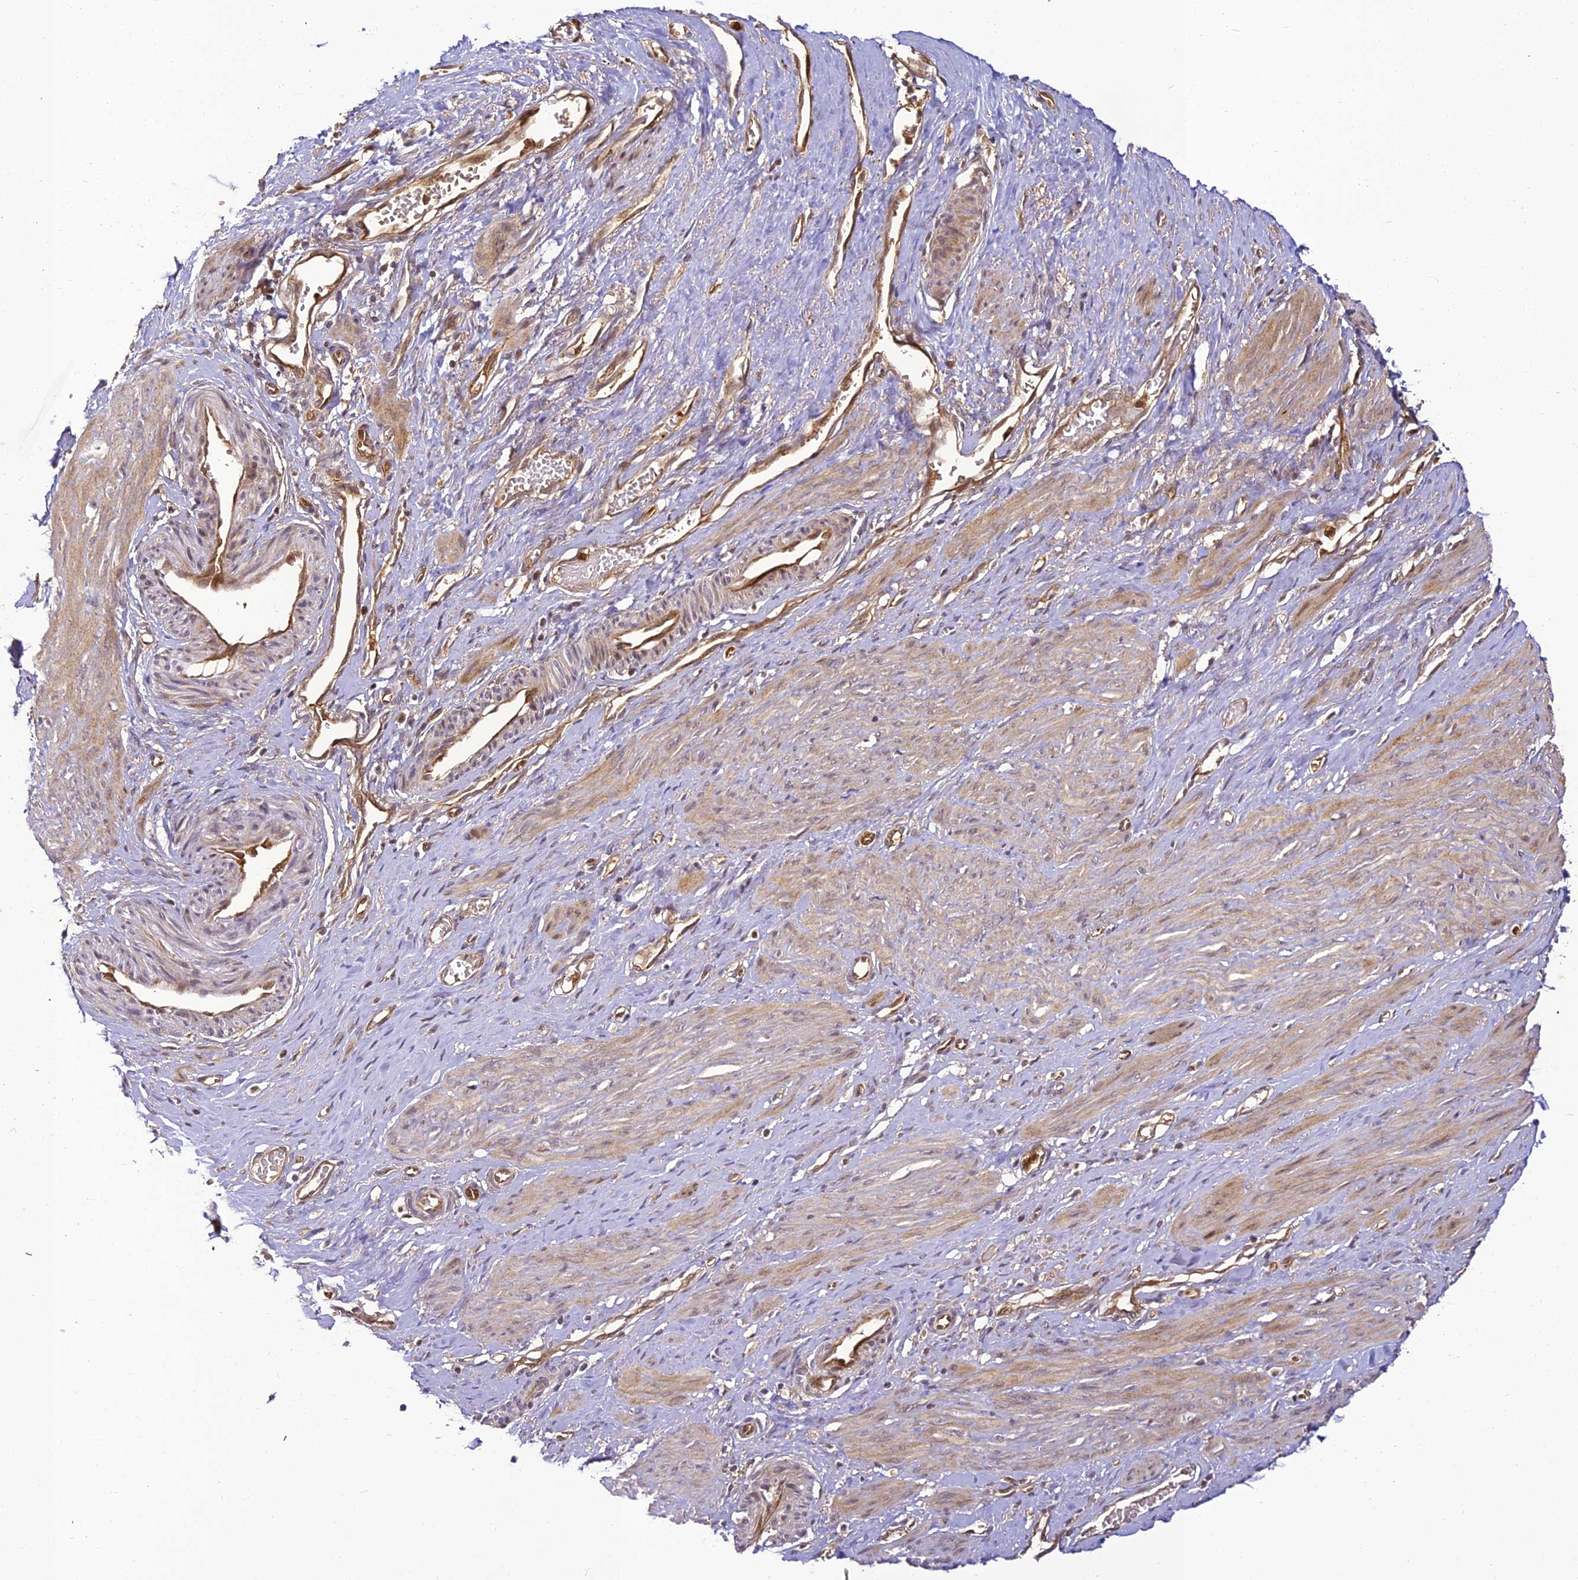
{"staining": {"intensity": "moderate", "quantity": "<25%", "location": "cytoplasmic/membranous"}, "tissue": "smooth muscle", "cell_type": "Smooth muscle cells", "image_type": "normal", "snomed": [{"axis": "morphology", "description": "Normal tissue, NOS"}, {"axis": "topography", "description": "Endometrium"}], "caption": "Immunohistochemistry (IHC) staining of benign smooth muscle, which demonstrates low levels of moderate cytoplasmic/membranous staining in approximately <25% of smooth muscle cells indicating moderate cytoplasmic/membranous protein staining. The staining was performed using DAB (3,3'-diaminobenzidine) (brown) for protein detection and nuclei were counterstained in hematoxylin (blue).", "gene": "BCDIN3D", "patient": {"sex": "female", "age": 33}}